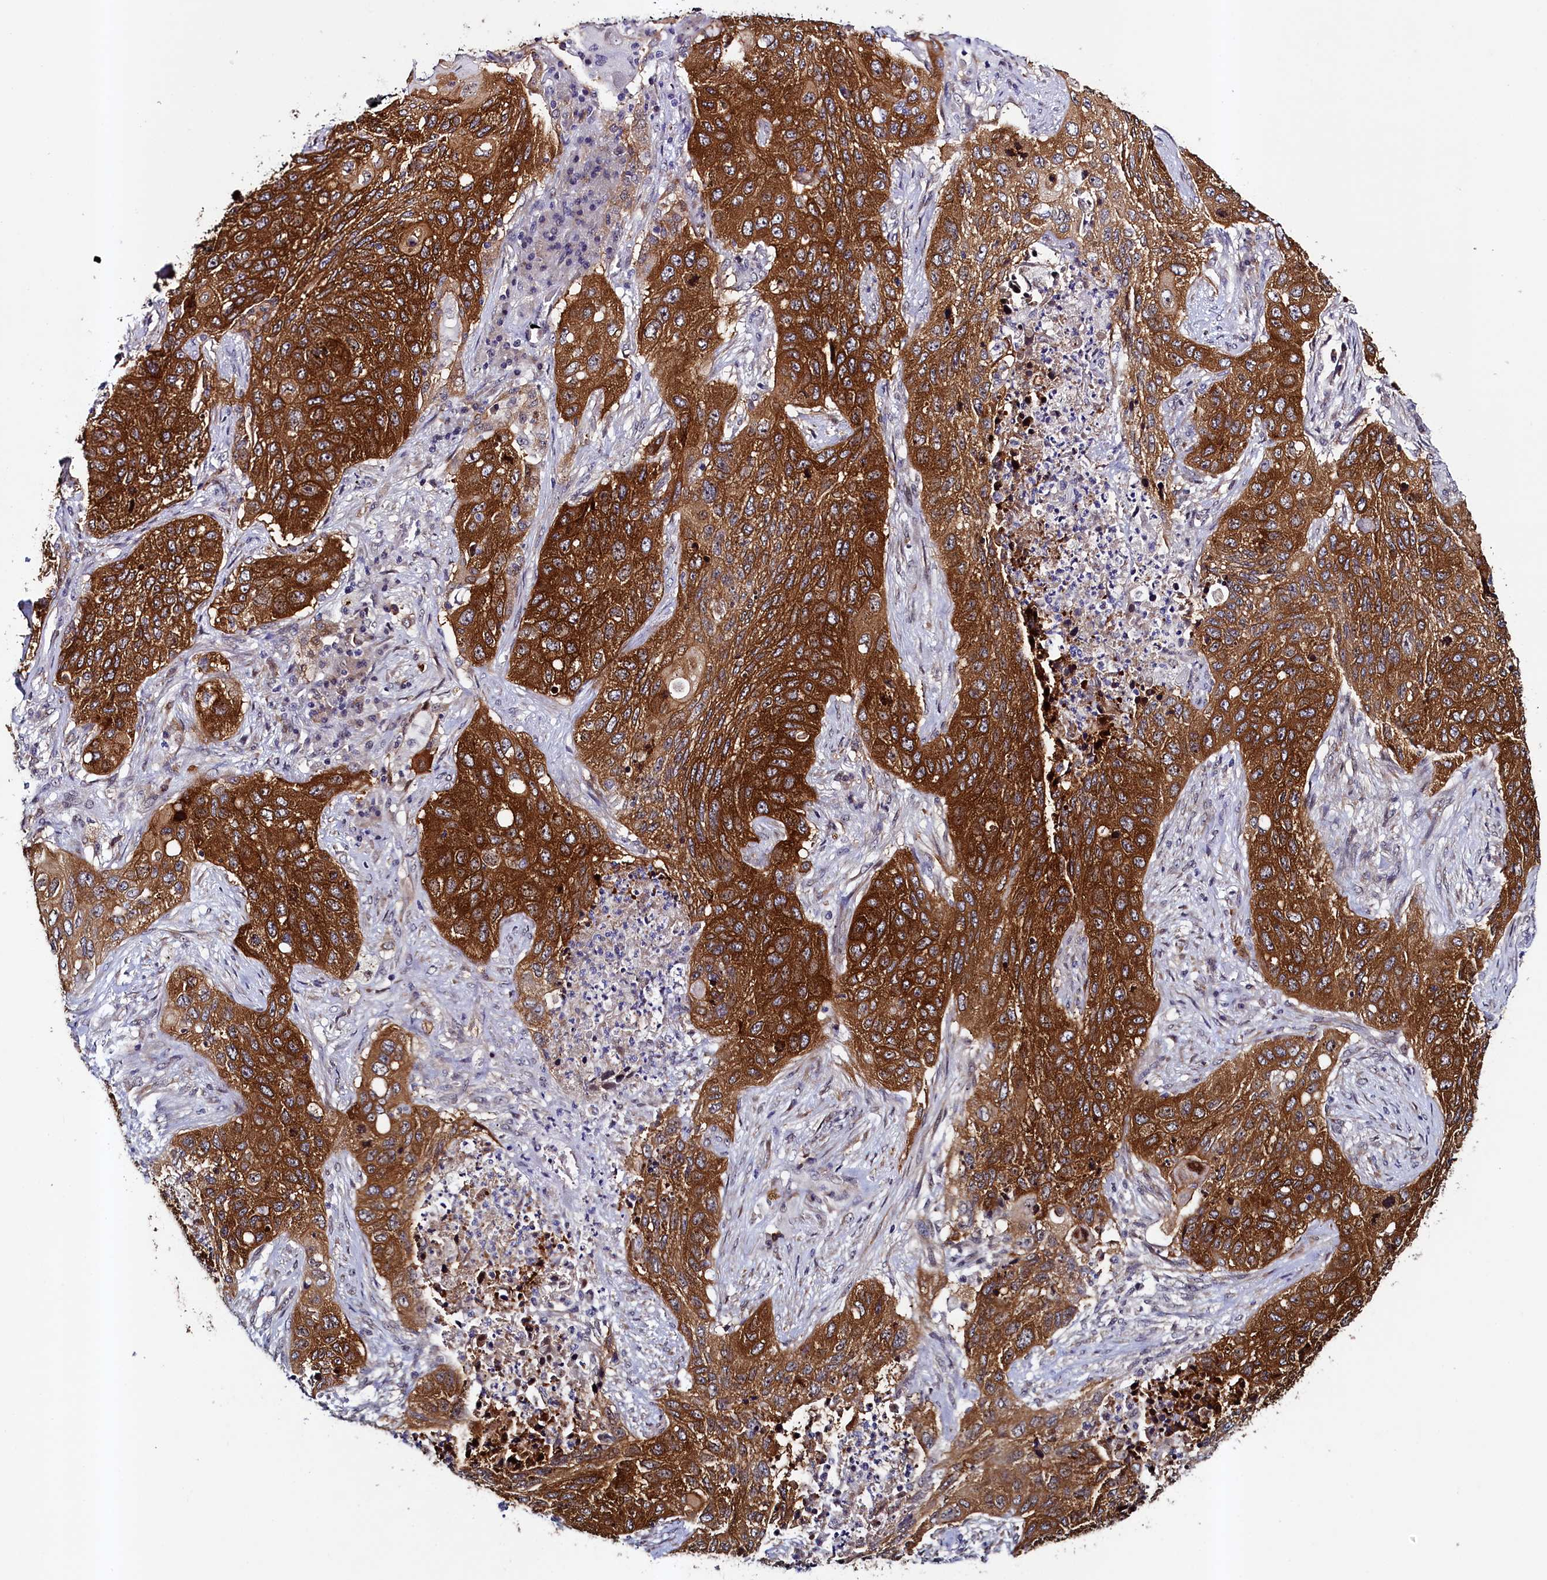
{"staining": {"intensity": "strong", "quantity": ">75%", "location": "cytoplasmic/membranous"}, "tissue": "lung cancer", "cell_type": "Tumor cells", "image_type": "cancer", "snomed": [{"axis": "morphology", "description": "Squamous cell carcinoma, NOS"}, {"axis": "topography", "description": "Lung"}], "caption": "Immunohistochemical staining of human squamous cell carcinoma (lung) exhibits high levels of strong cytoplasmic/membranous positivity in about >75% of tumor cells.", "gene": "PACSIN3", "patient": {"sex": "female", "age": 63}}